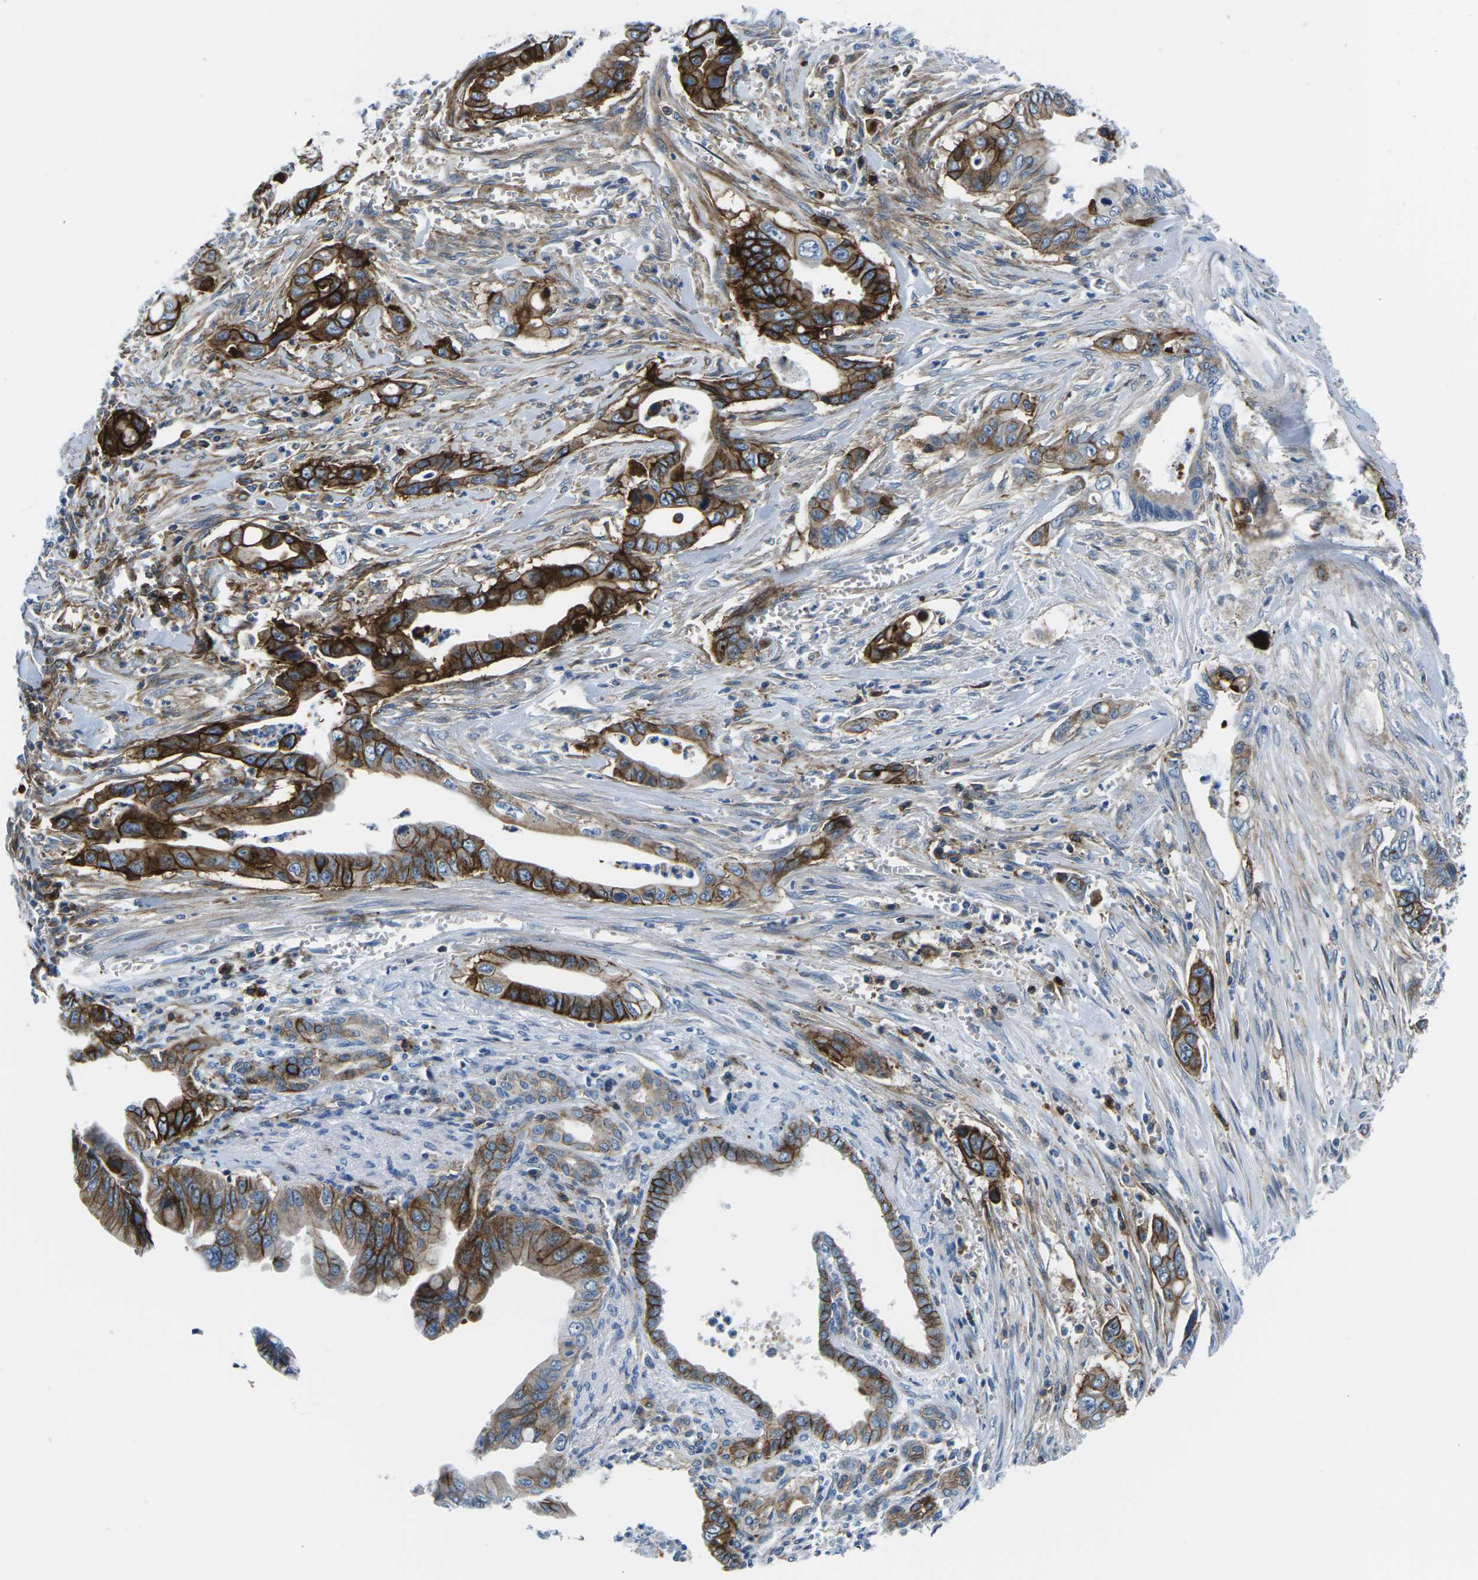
{"staining": {"intensity": "strong", "quantity": ">75%", "location": "cytoplasmic/membranous"}, "tissue": "pancreatic cancer", "cell_type": "Tumor cells", "image_type": "cancer", "snomed": [{"axis": "morphology", "description": "Adenocarcinoma, NOS"}, {"axis": "topography", "description": "Pancreas"}], "caption": "Immunohistochemistry (IHC) photomicrograph of human pancreatic cancer stained for a protein (brown), which reveals high levels of strong cytoplasmic/membranous staining in approximately >75% of tumor cells.", "gene": "SOCS4", "patient": {"sex": "male", "age": 59}}